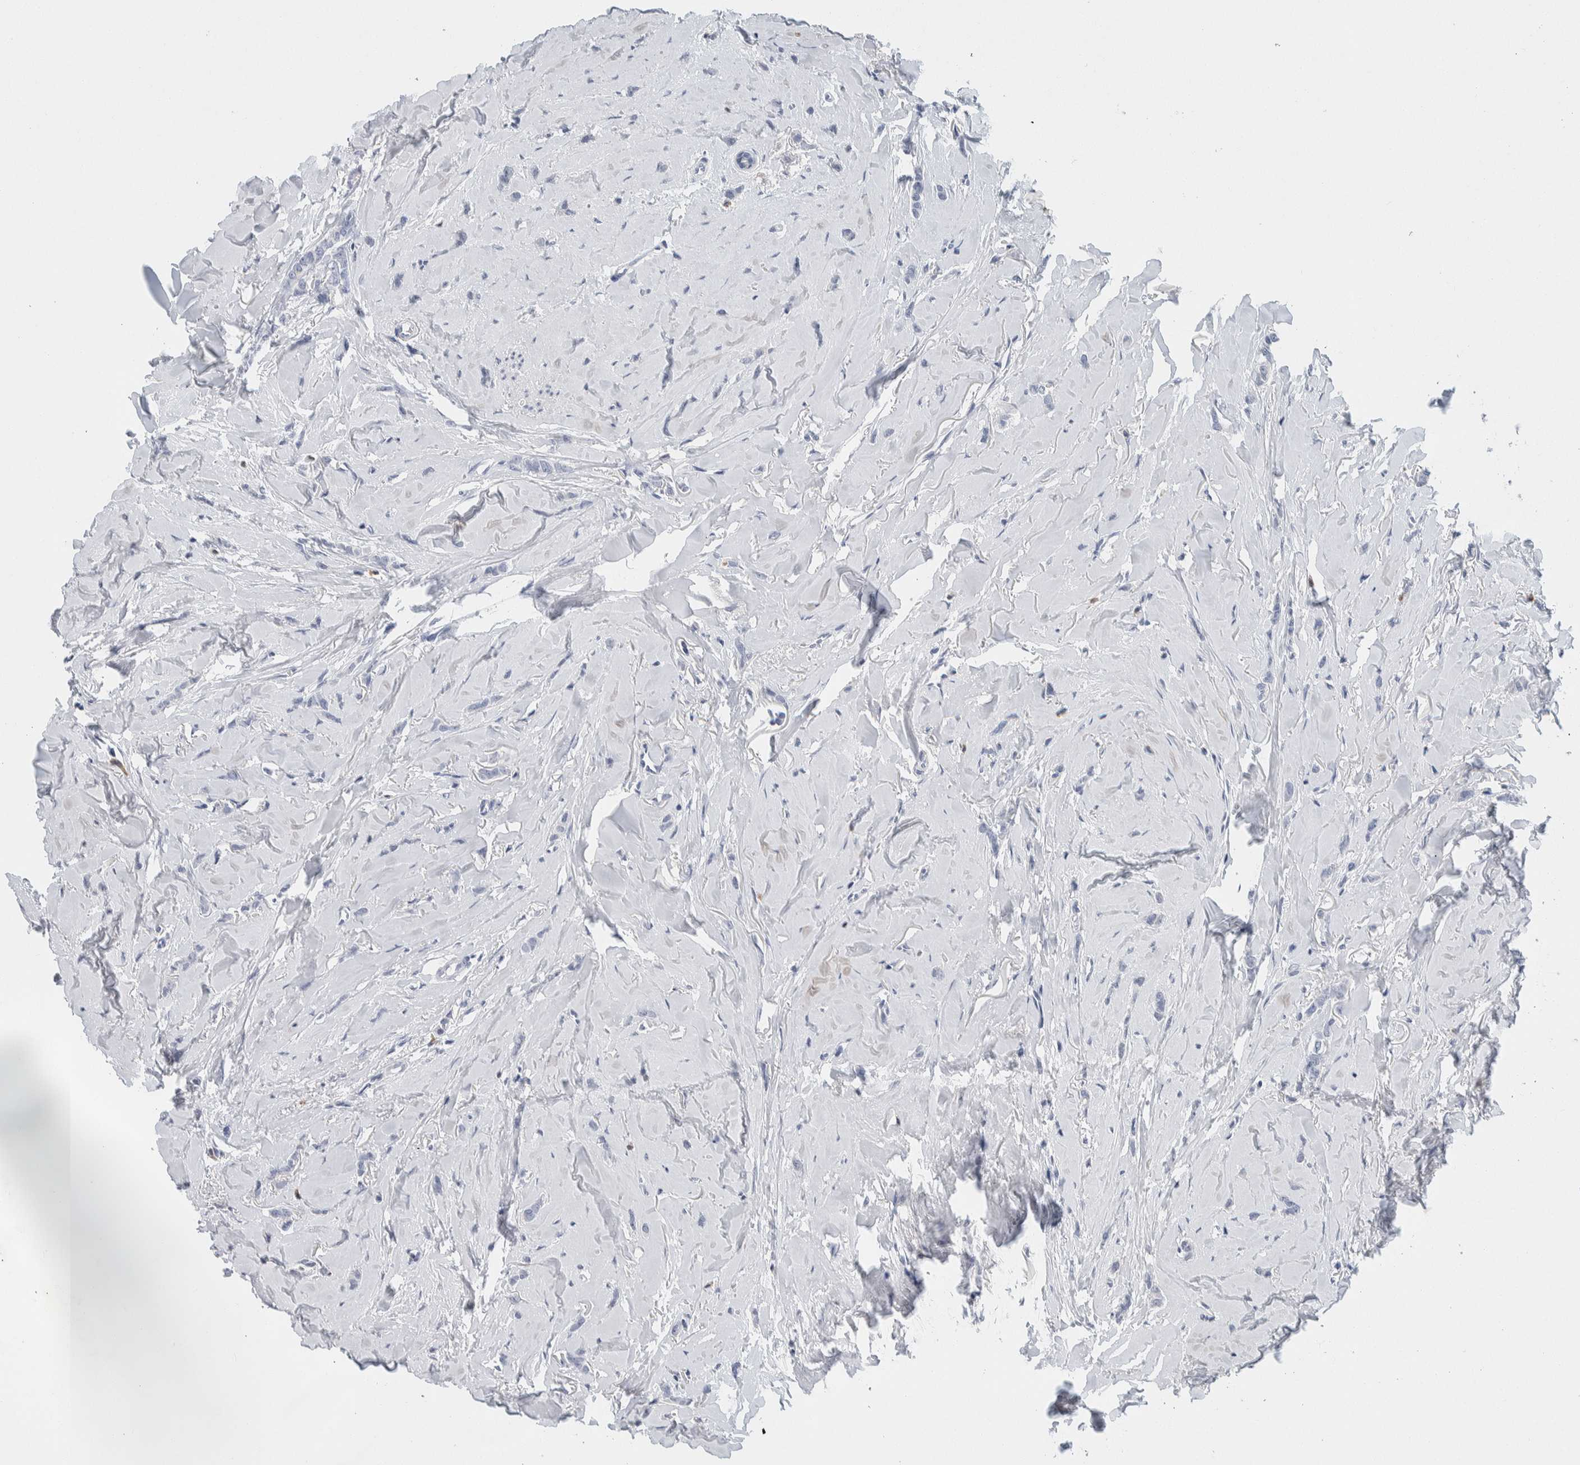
{"staining": {"intensity": "negative", "quantity": "none", "location": "none"}, "tissue": "breast cancer", "cell_type": "Tumor cells", "image_type": "cancer", "snomed": [{"axis": "morphology", "description": "Lobular carcinoma"}, {"axis": "topography", "description": "Skin"}, {"axis": "topography", "description": "Breast"}], "caption": "Immunohistochemical staining of human lobular carcinoma (breast) shows no significant staining in tumor cells. (DAB immunohistochemistry visualized using brightfield microscopy, high magnification).", "gene": "SCN2A", "patient": {"sex": "female", "age": 46}}